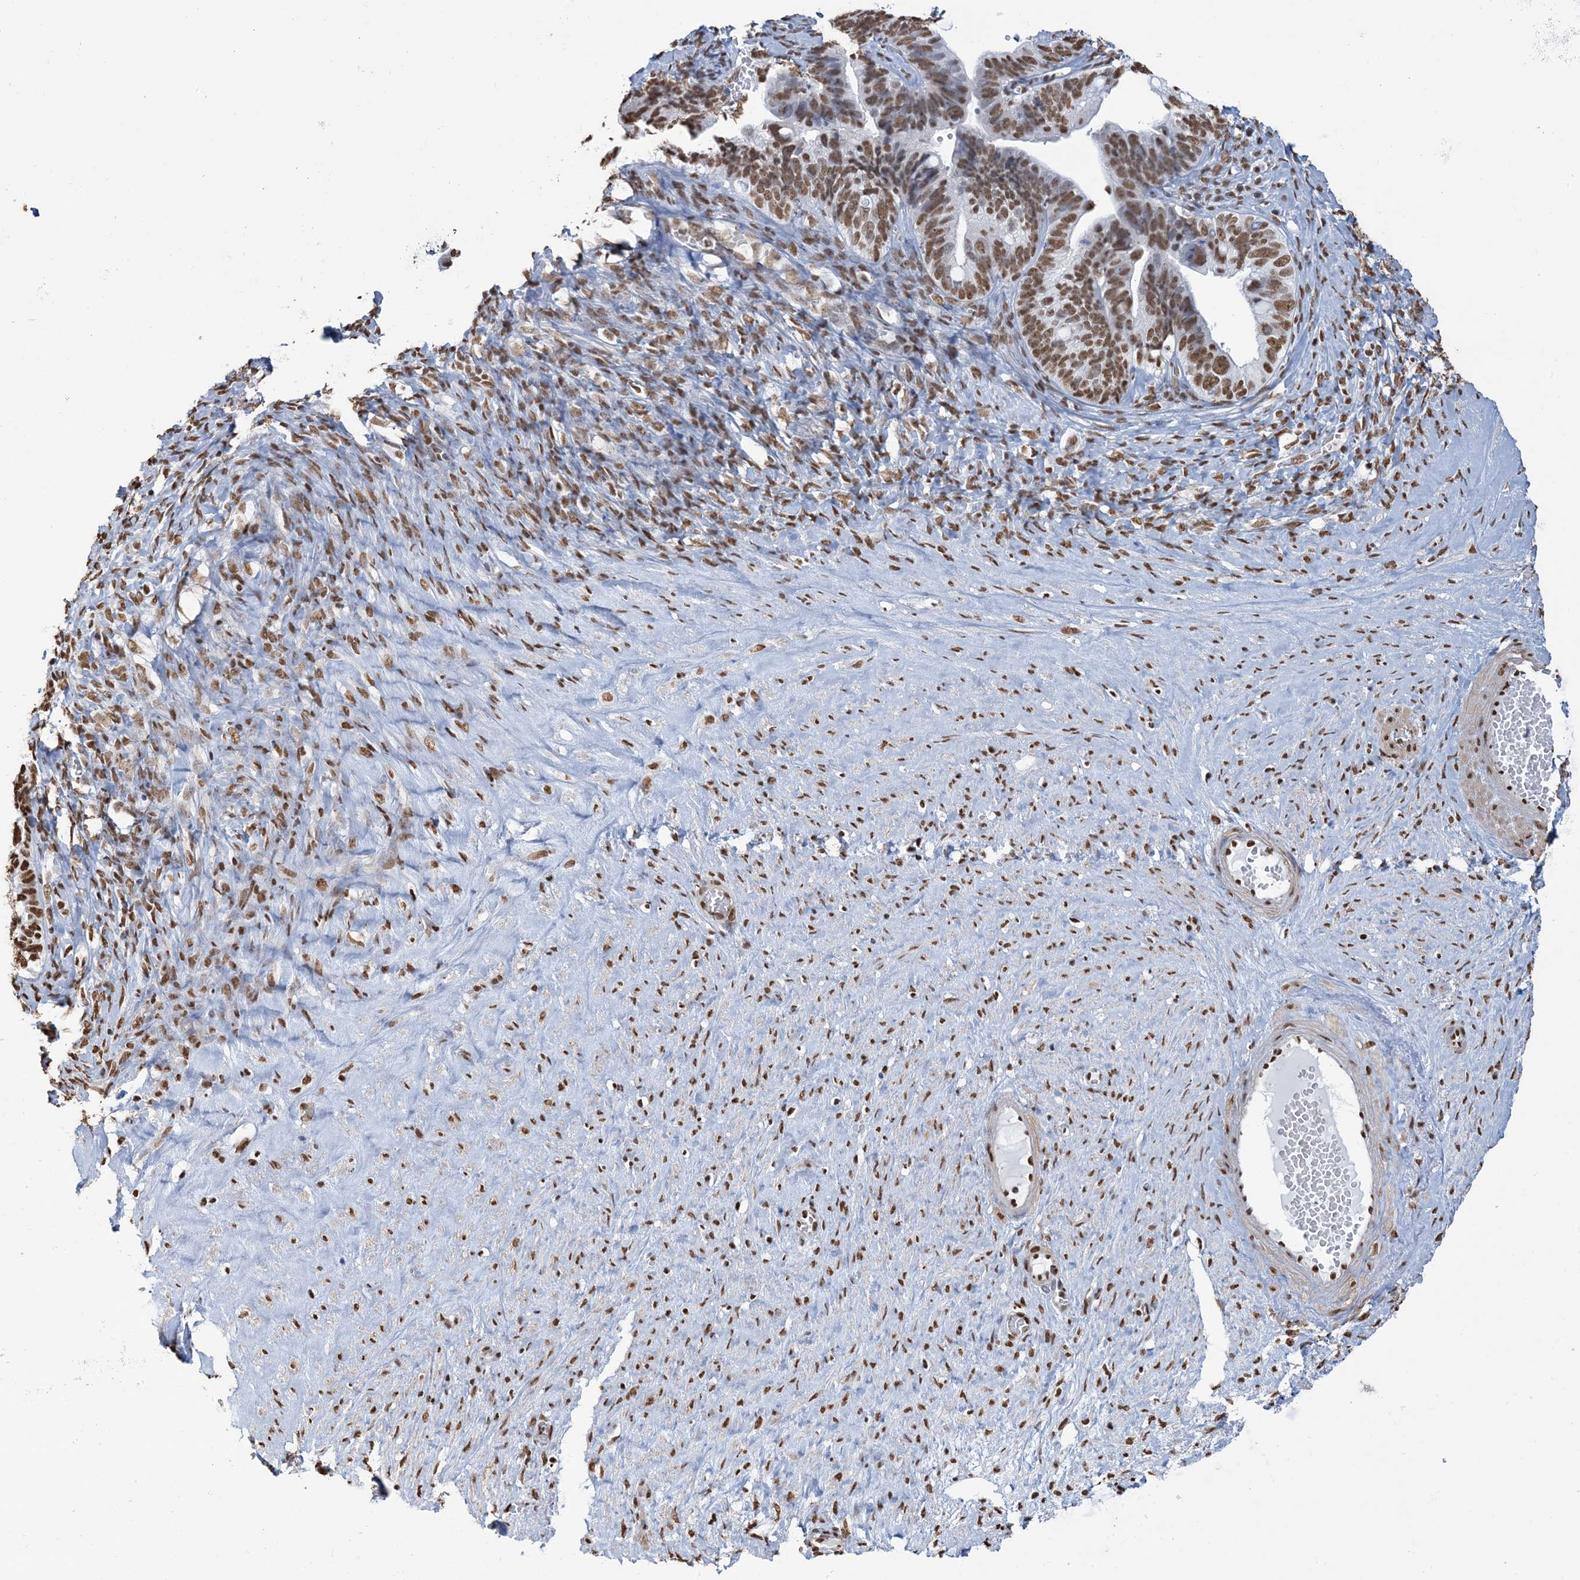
{"staining": {"intensity": "moderate", "quantity": ">75%", "location": "nuclear"}, "tissue": "ovarian cancer", "cell_type": "Tumor cells", "image_type": "cancer", "snomed": [{"axis": "morphology", "description": "Cystadenocarcinoma, serous, NOS"}, {"axis": "topography", "description": "Ovary"}], "caption": "Immunohistochemistry of ovarian cancer reveals medium levels of moderate nuclear expression in approximately >75% of tumor cells.", "gene": "ZNF792", "patient": {"sex": "female", "age": 56}}